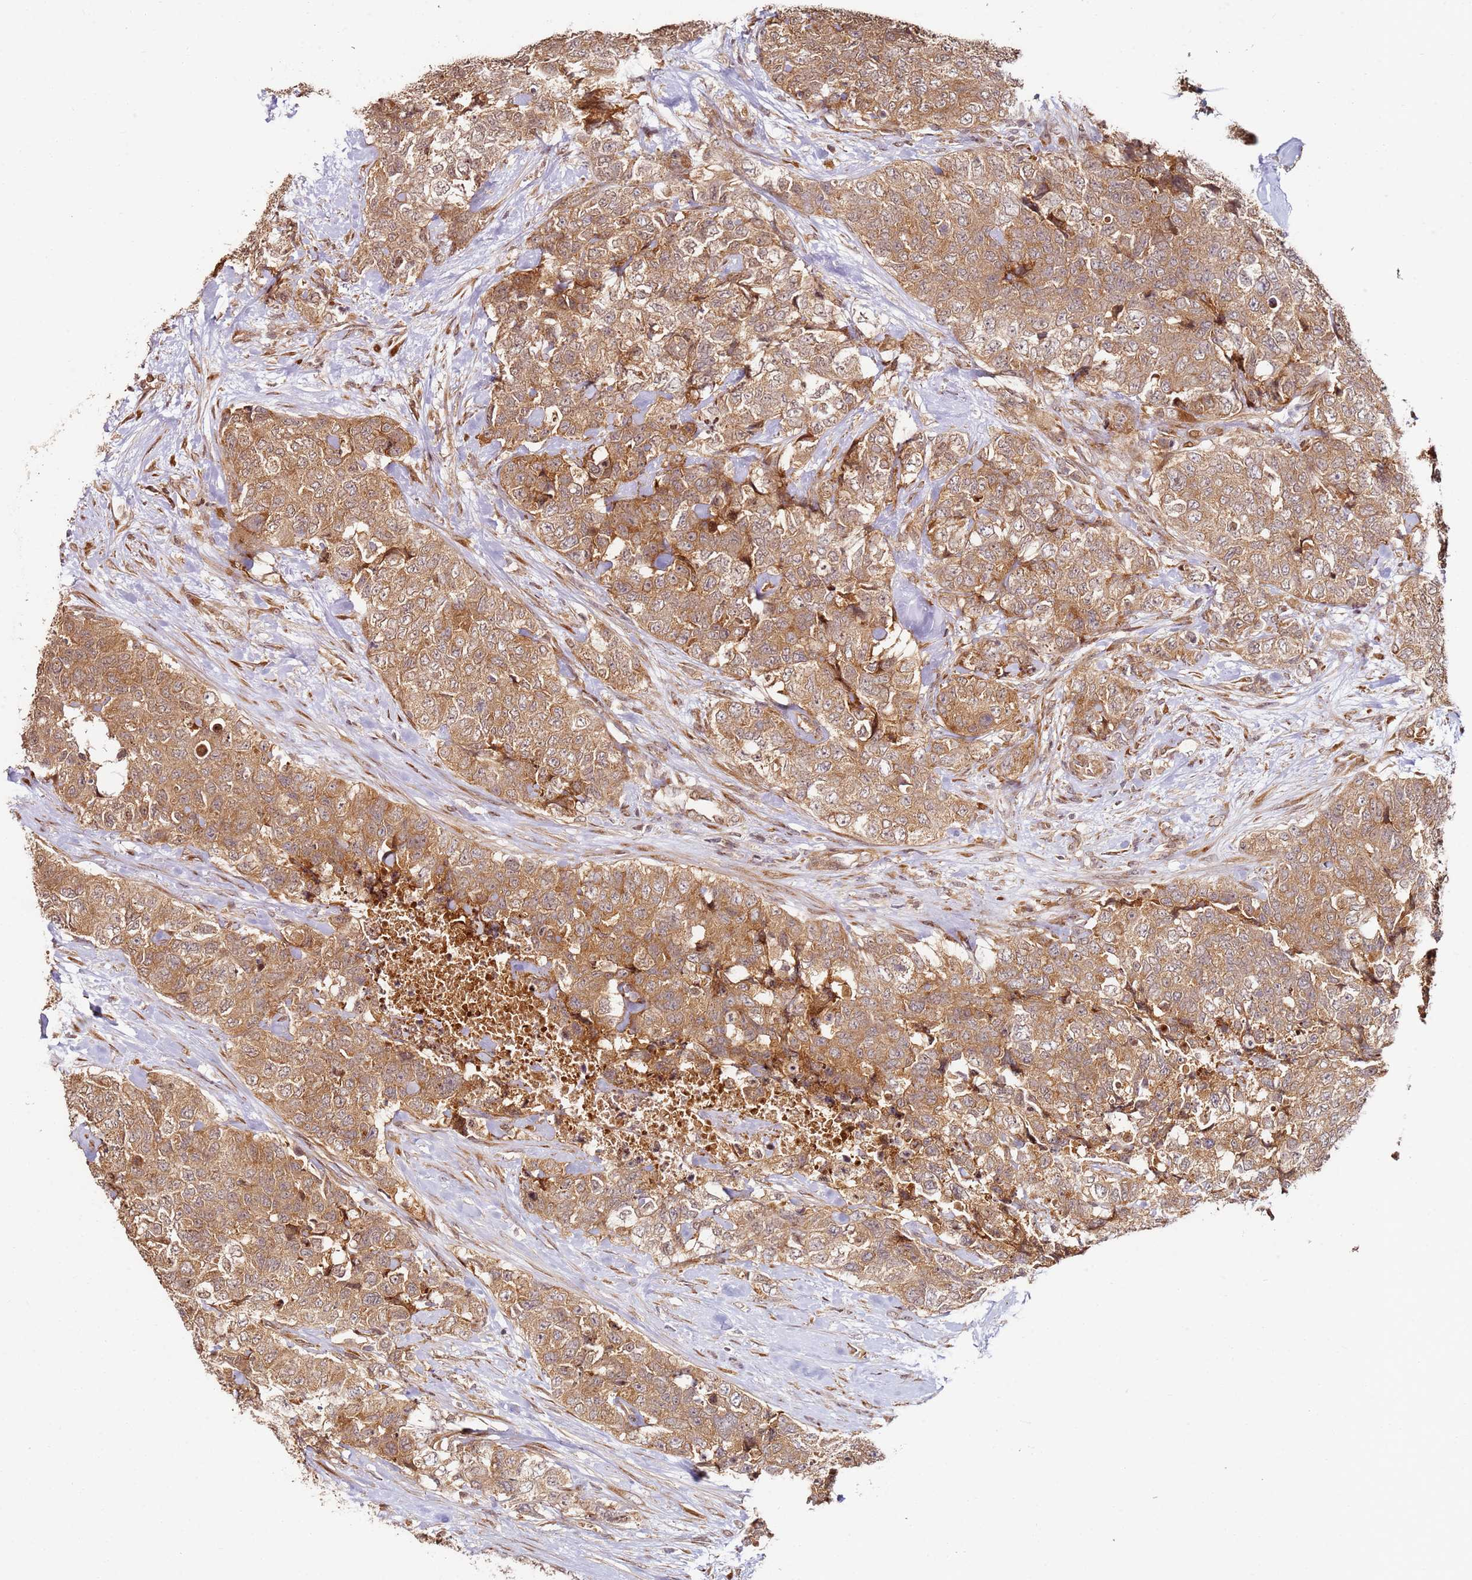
{"staining": {"intensity": "moderate", "quantity": ">75%", "location": "cytoplasmic/membranous"}, "tissue": "urothelial cancer", "cell_type": "Tumor cells", "image_type": "cancer", "snomed": [{"axis": "morphology", "description": "Urothelial carcinoma, High grade"}, {"axis": "topography", "description": "Urinary bladder"}], "caption": "Urothelial cancer was stained to show a protein in brown. There is medium levels of moderate cytoplasmic/membranous expression in about >75% of tumor cells. Using DAB (brown) and hematoxylin (blue) stains, captured at high magnification using brightfield microscopy.", "gene": "RPS3A", "patient": {"sex": "female", "age": 78}}